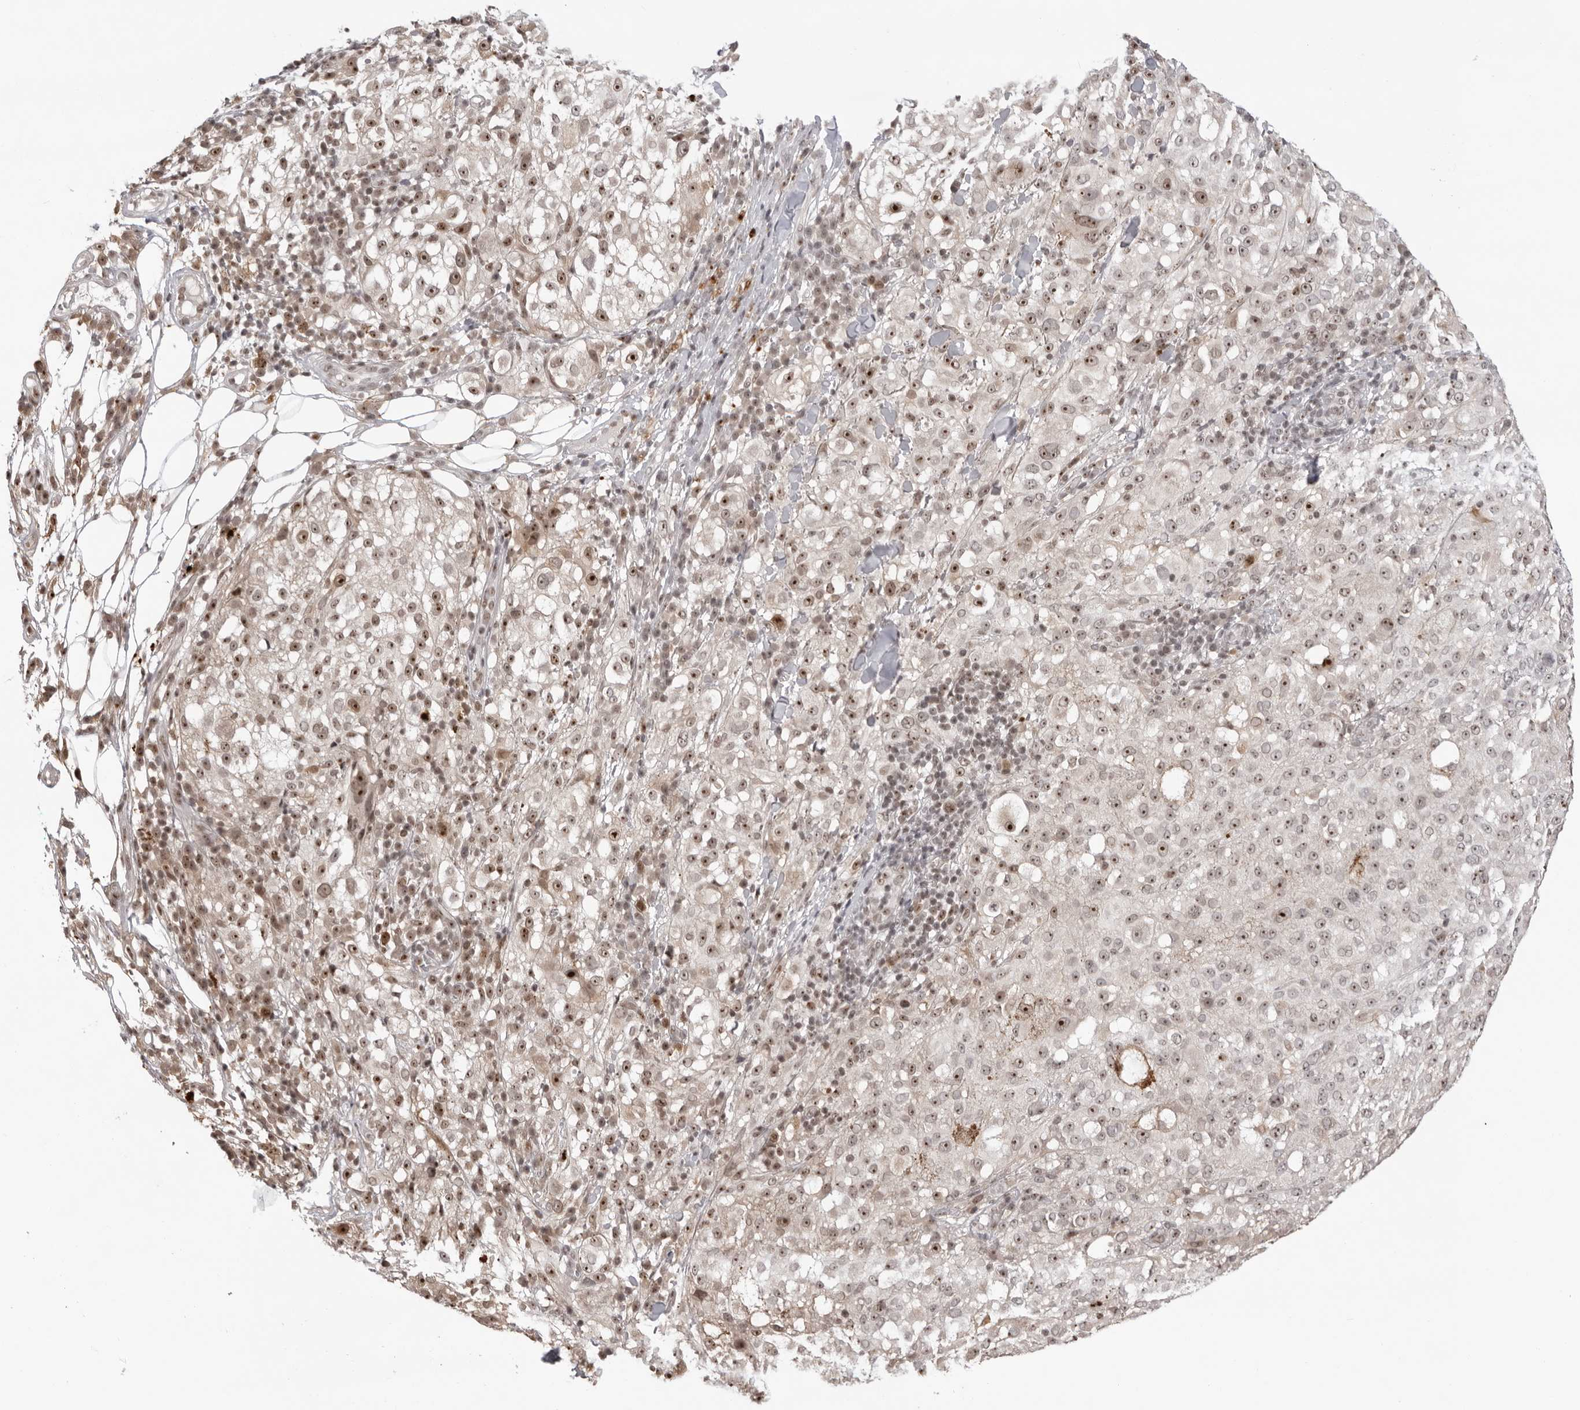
{"staining": {"intensity": "moderate", "quantity": "25%-75%", "location": "nuclear"}, "tissue": "melanoma", "cell_type": "Tumor cells", "image_type": "cancer", "snomed": [{"axis": "morphology", "description": "Necrosis, NOS"}, {"axis": "morphology", "description": "Malignant melanoma, NOS"}, {"axis": "topography", "description": "Skin"}], "caption": "The histopathology image displays staining of melanoma, revealing moderate nuclear protein staining (brown color) within tumor cells. The staining was performed using DAB (3,3'-diaminobenzidine), with brown indicating positive protein expression. Nuclei are stained blue with hematoxylin.", "gene": "EXOSC10", "patient": {"sex": "female", "age": 87}}